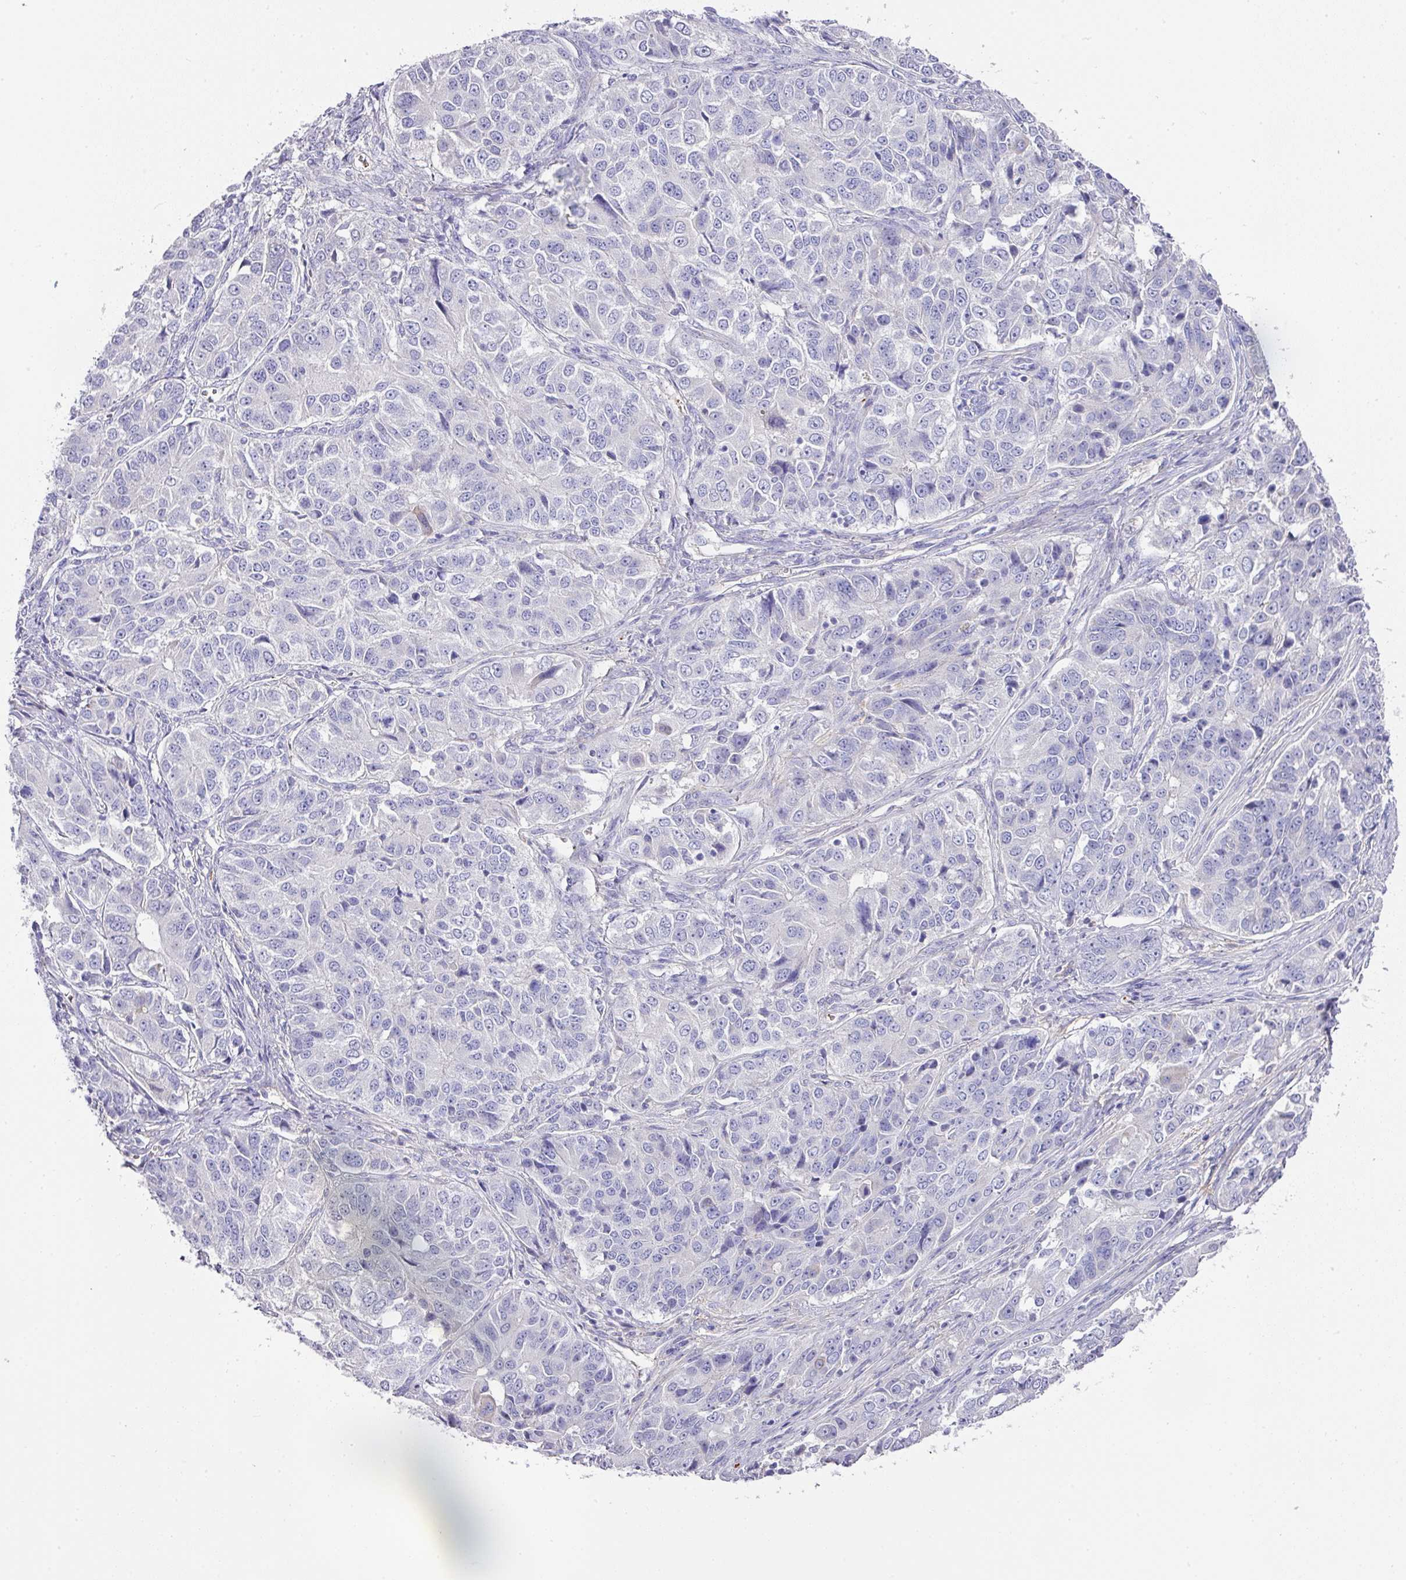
{"staining": {"intensity": "negative", "quantity": "none", "location": "none"}, "tissue": "ovarian cancer", "cell_type": "Tumor cells", "image_type": "cancer", "snomed": [{"axis": "morphology", "description": "Carcinoma, endometroid"}, {"axis": "topography", "description": "Ovary"}], "caption": "A micrograph of human ovarian cancer is negative for staining in tumor cells.", "gene": "TARM1", "patient": {"sex": "female", "age": 51}}